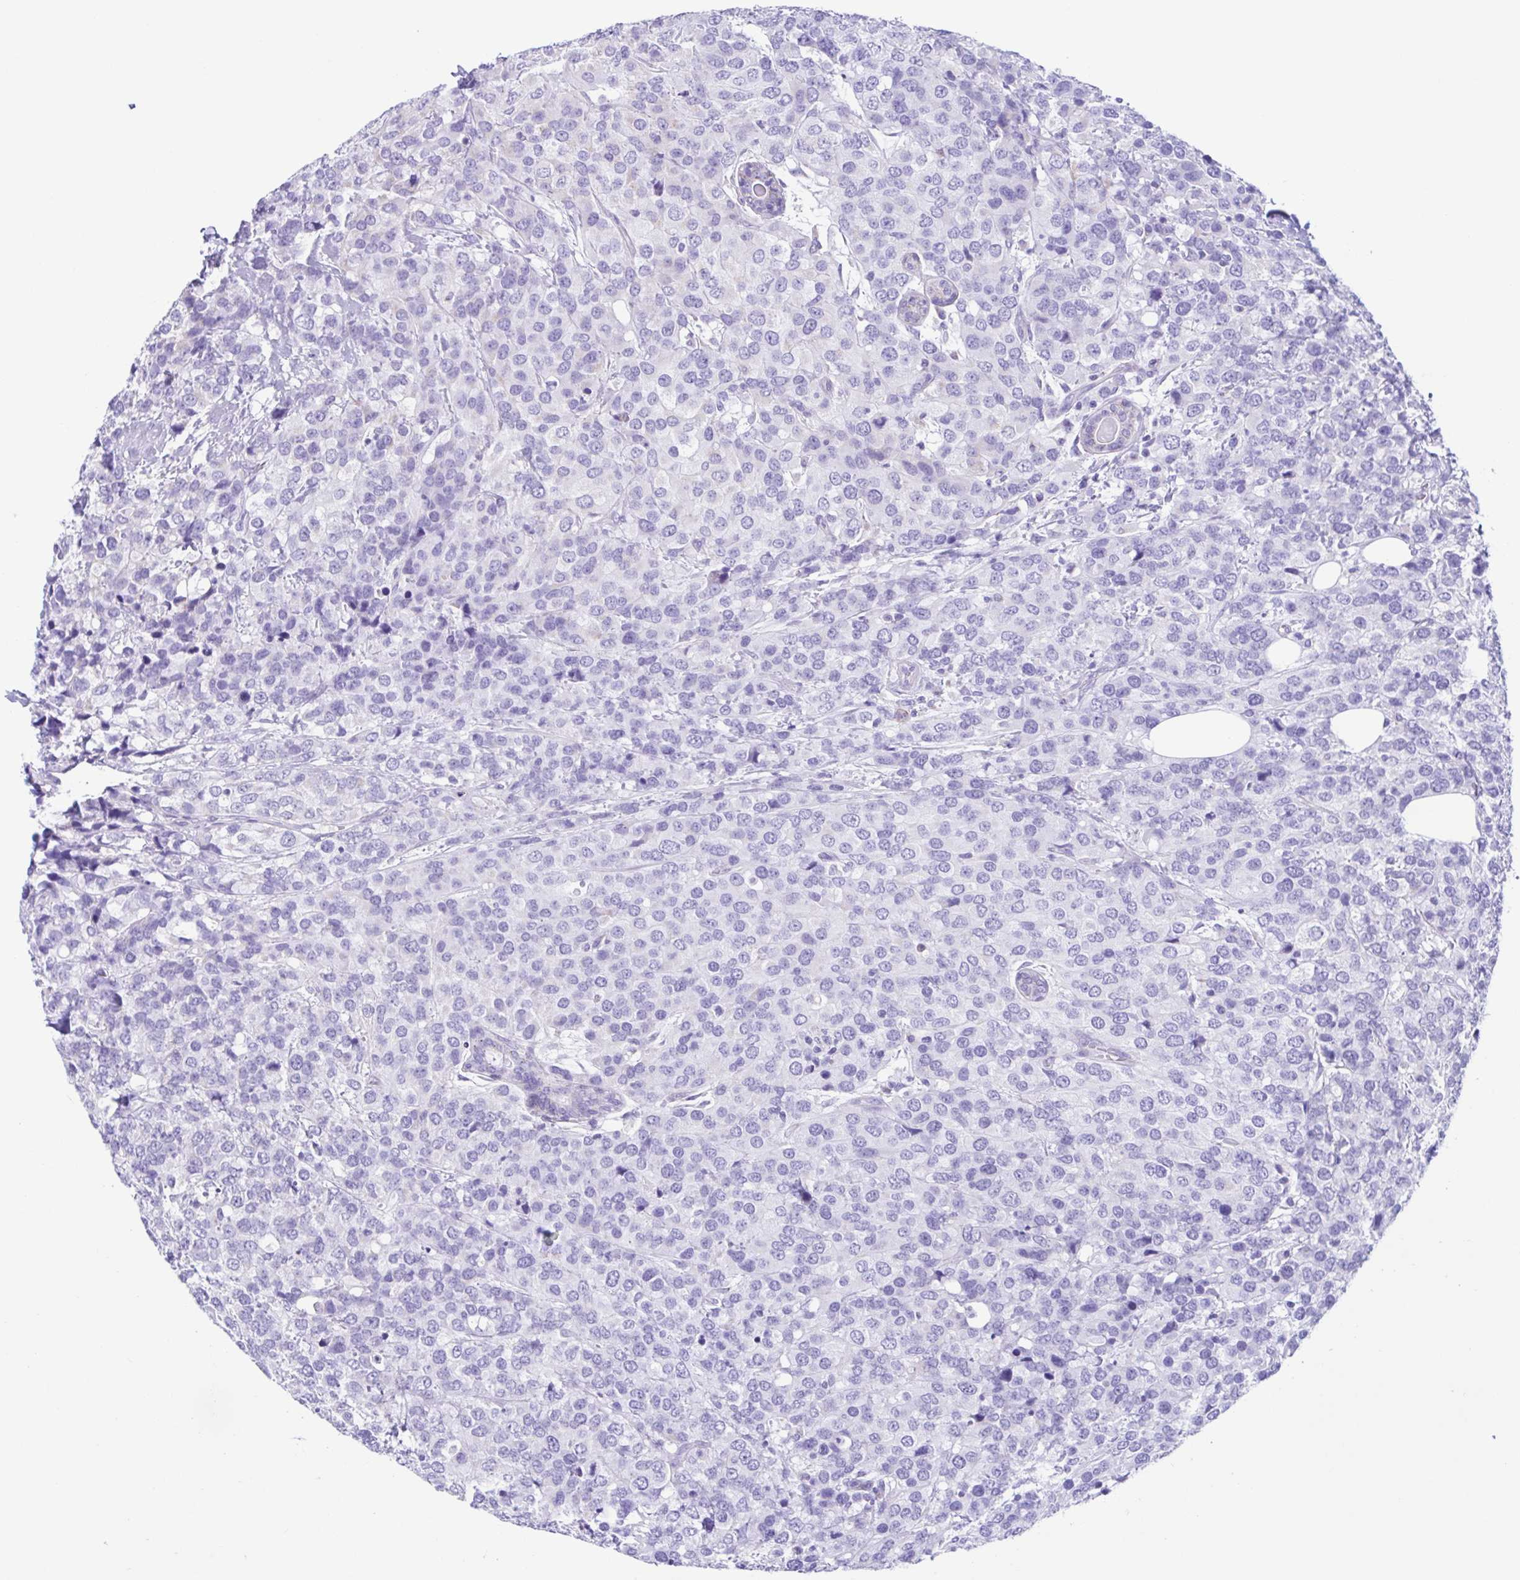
{"staining": {"intensity": "negative", "quantity": "none", "location": "none"}, "tissue": "breast cancer", "cell_type": "Tumor cells", "image_type": "cancer", "snomed": [{"axis": "morphology", "description": "Lobular carcinoma"}, {"axis": "topography", "description": "Breast"}], "caption": "Immunohistochemical staining of human breast lobular carcinoma demonstrates no significant staining in tumor cells.", "gene": "ACTRT3", "patient": {"sex": "female", "age": 59}}